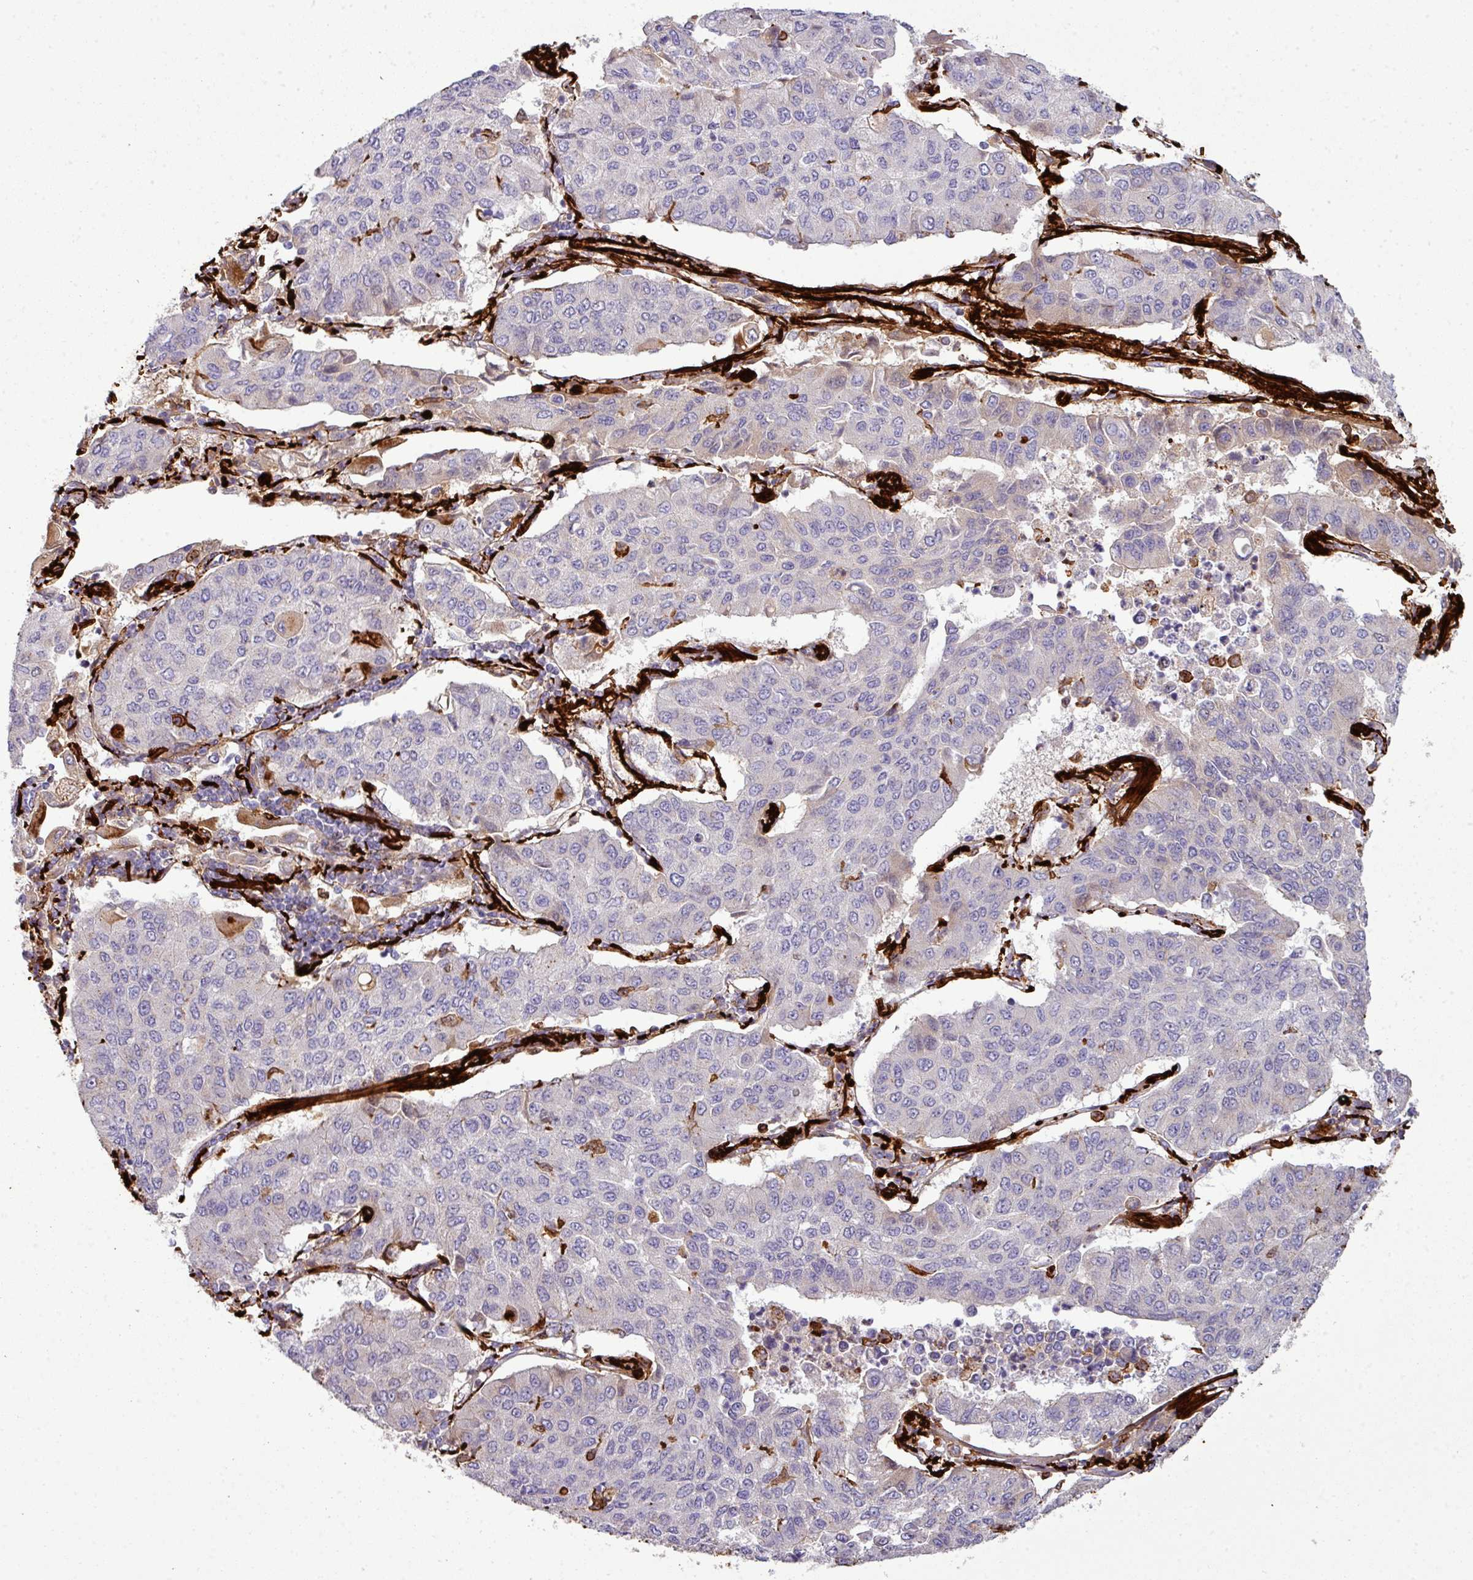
{"staining": {"intensity": "negative", "quantity": "none", "location": "none"}, "tissue": "lung cancer", "cell_type": "Tumor cells", "image_type": "cancer", "snomed": [{"axis": "morphology", "description": "Squamous cell carcinoma, NOS"}, {"axis": "topography", "description": "Lung"}], "caption": "This is an immunohistochemistry (IHC) photomicrograph of lung cancer. There is no positivity in tumor cells.", "gene": "COL8A1", "patient": {"sex": "male", "age": 74}}